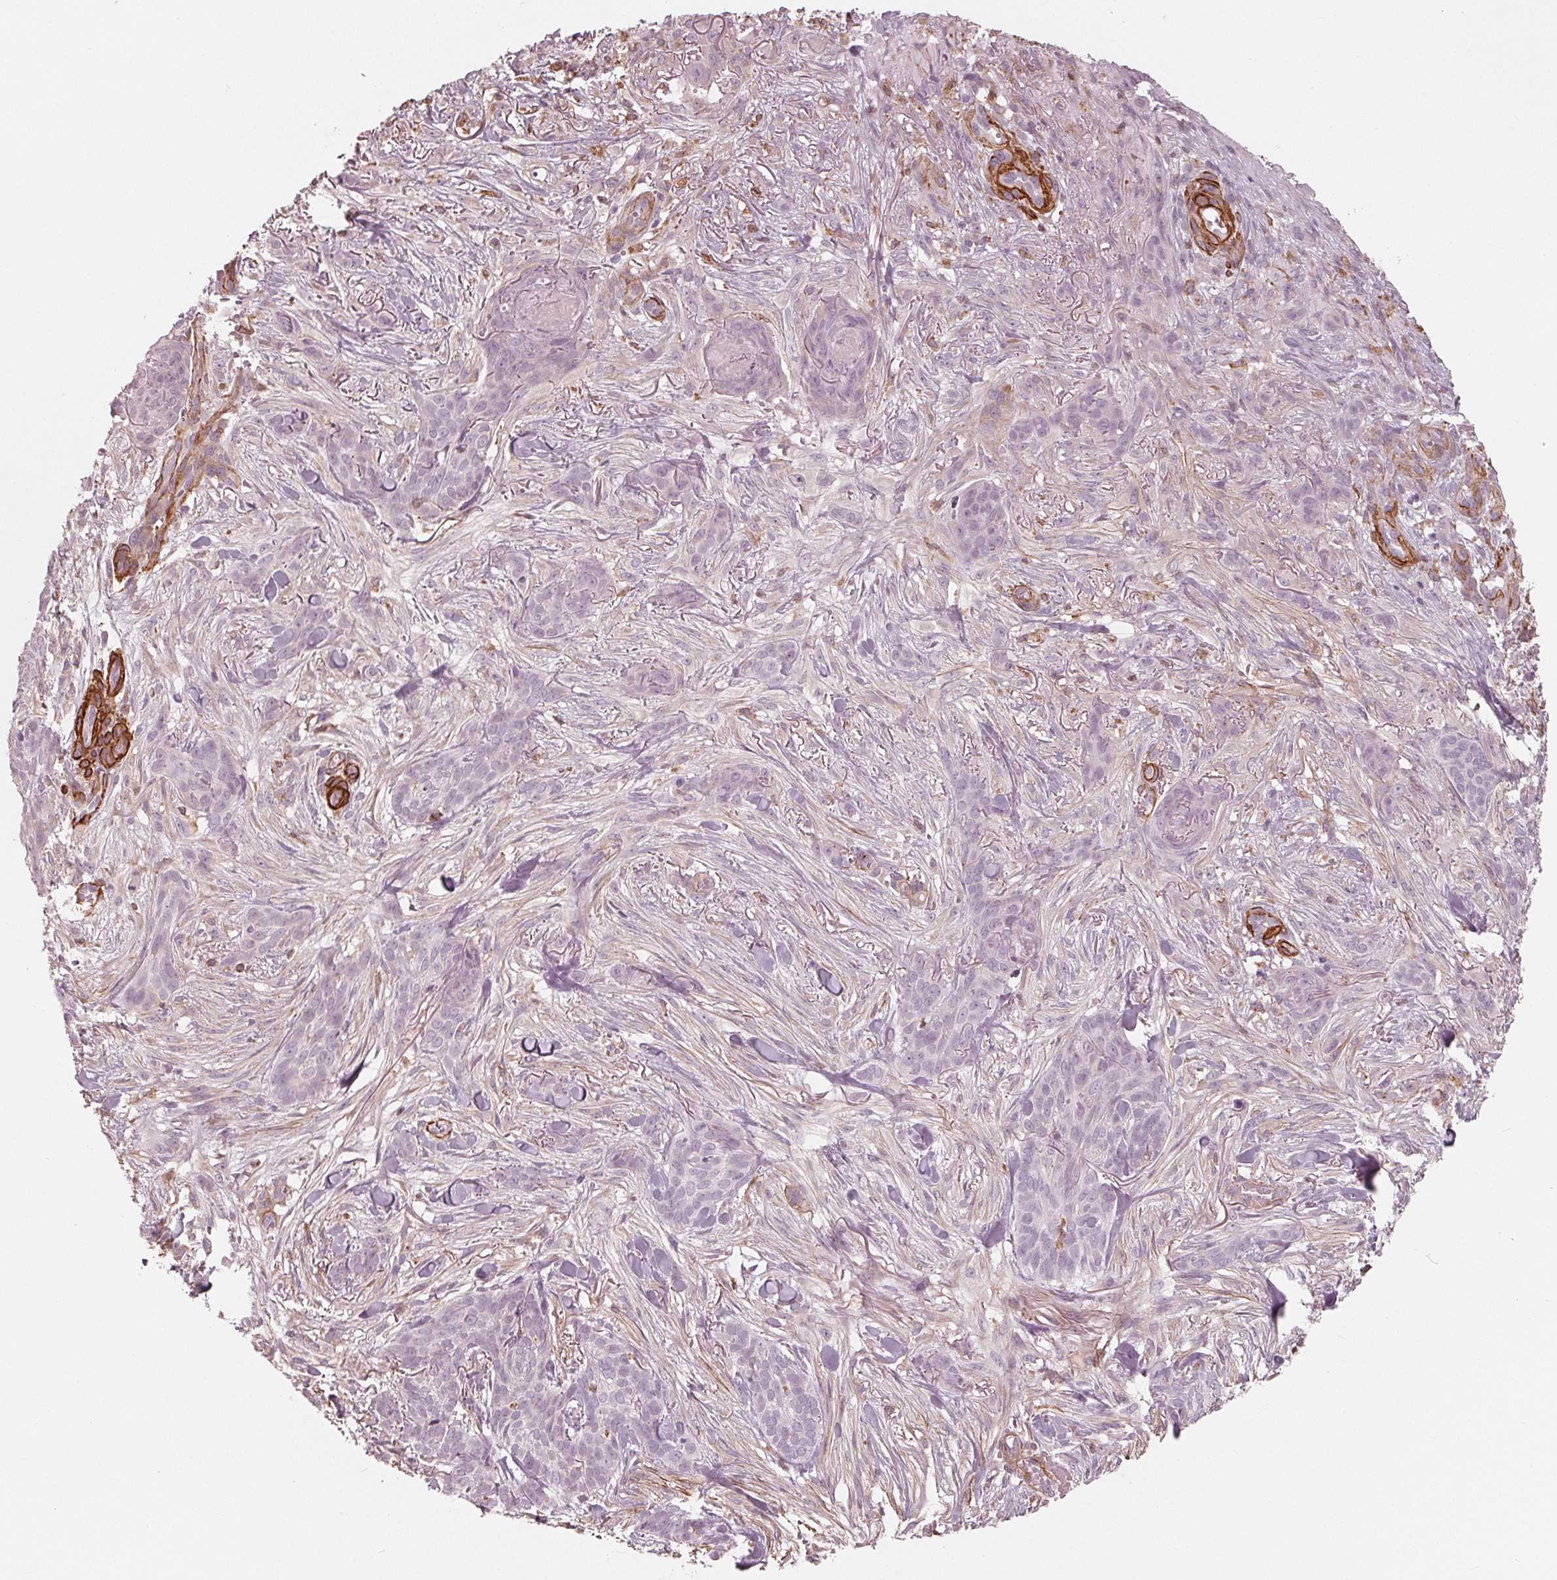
{"staining": {"intensity": "negative", "quantity": "none", "location": "none"}, "tissue": "skin cancer", "cell_type": "Tumor cells", "image_type": "cancer", "snomed": [{"axis": "morphology", "description": "Basal cell carcinoma"}, {"axis": "topography", "description": "Skin"}], "caption": "High power microscopy micrograph of an immunohistochemistry micrograph of basal cell carcinoma (skin), revealing no significant staining in tumor cells.", "gene": "MIER3", "patient": {"sex": "female", "age": 61}}